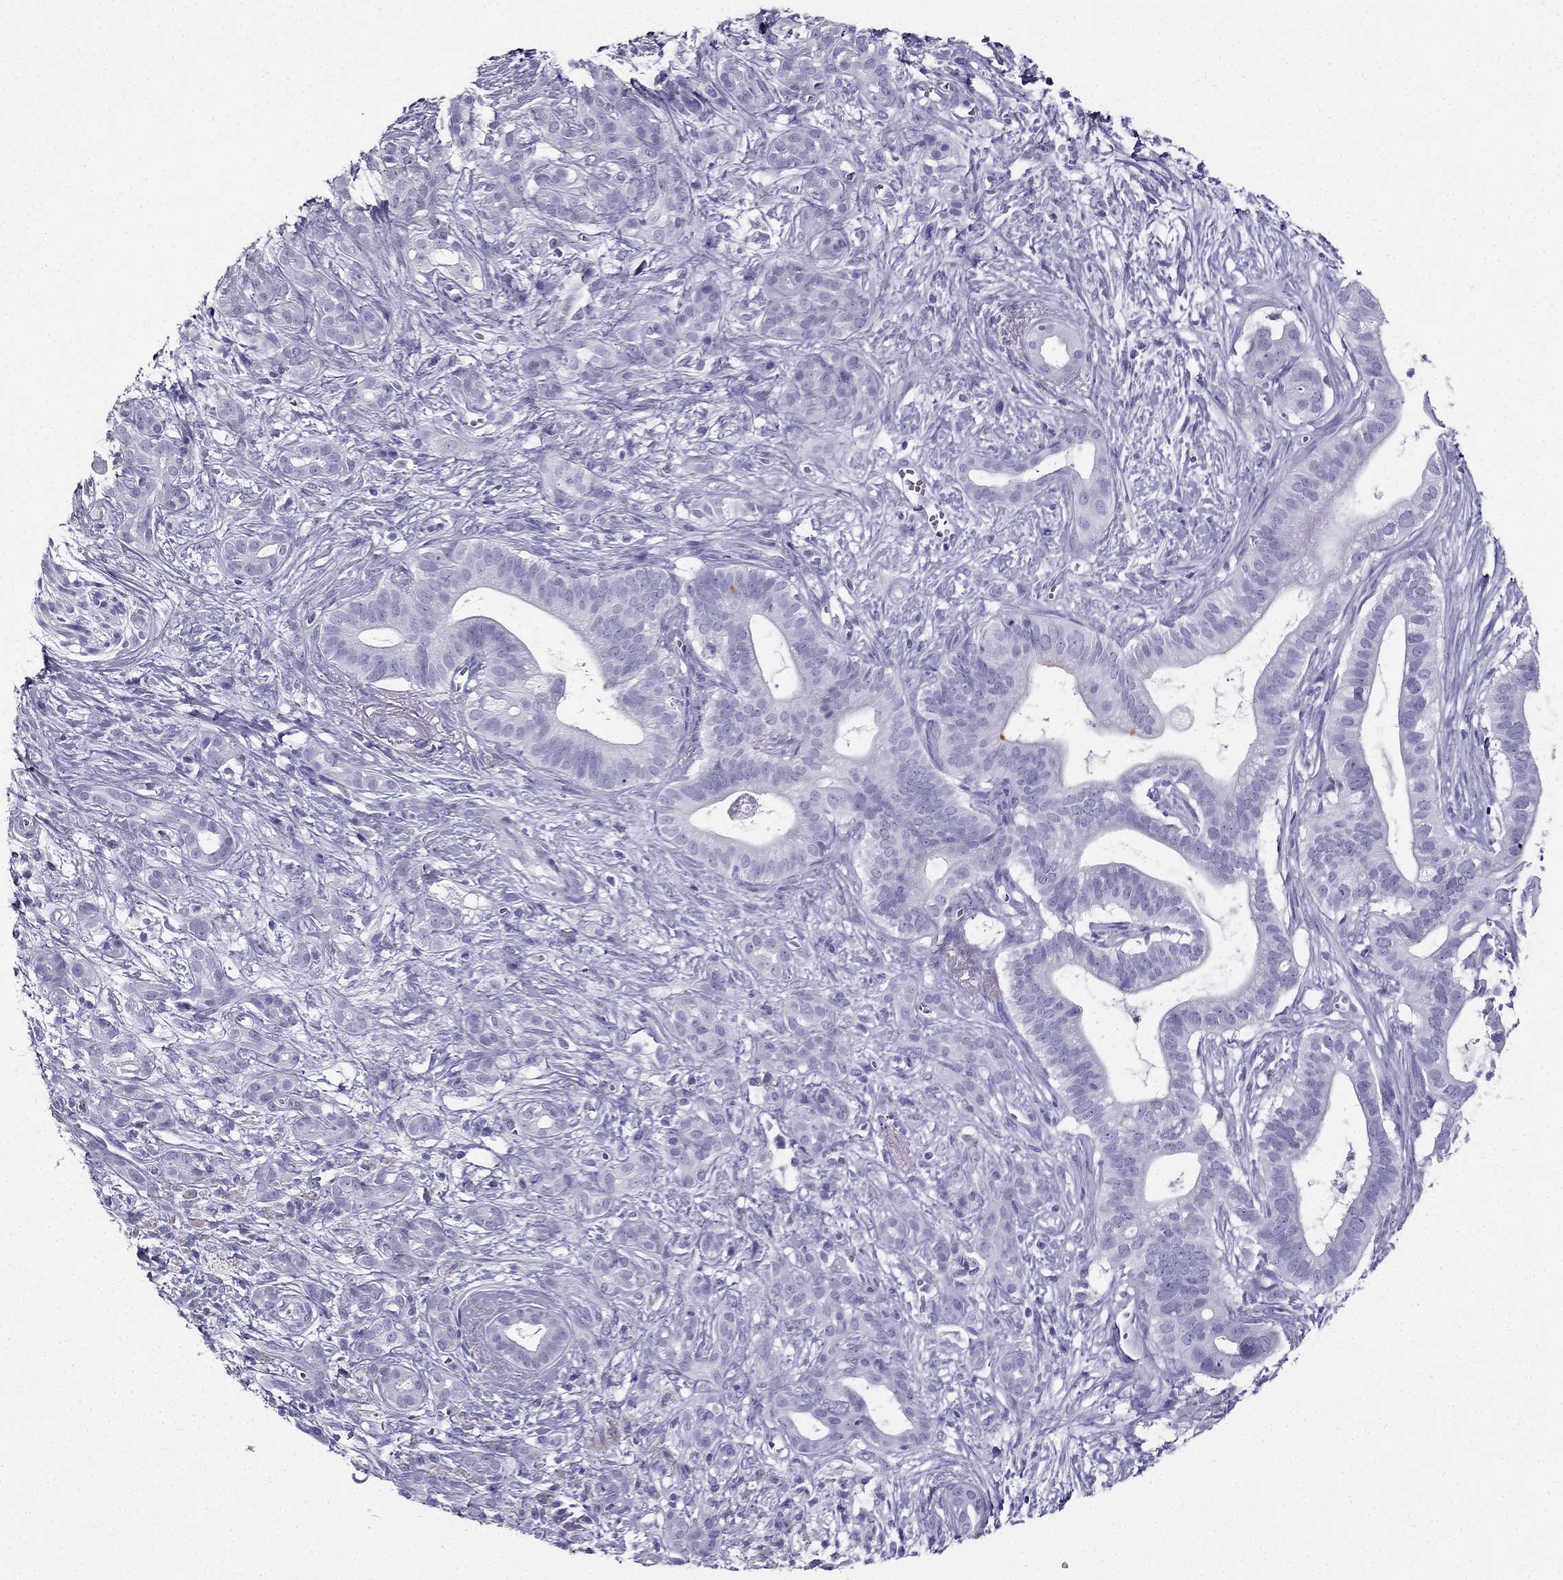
{"staining": {"intensity": "negative", "quantity": "none", "location": "none"}, "tissue": "pancreatic cancer", "cell_type": "Tumor cells", "image_type": "cancer", "snomed": [{"axis": "morphology", "description": "Adenocarcinoma, NOS"}, {"axis": "topography", "description": "Pancreas"}], "caption": "Photomicrograph shows no significant protein expression in tumor cells of pancreatic adenocarcinoma. (Stains: DAB (3,3'-diaminobenzidine) immunohistochemistry with hematoxylin counter stain, Microscopy: brightfield microscopy at high magnification).", "gene": "TFF3", "patient": {"sex": "male", "age": 61}}